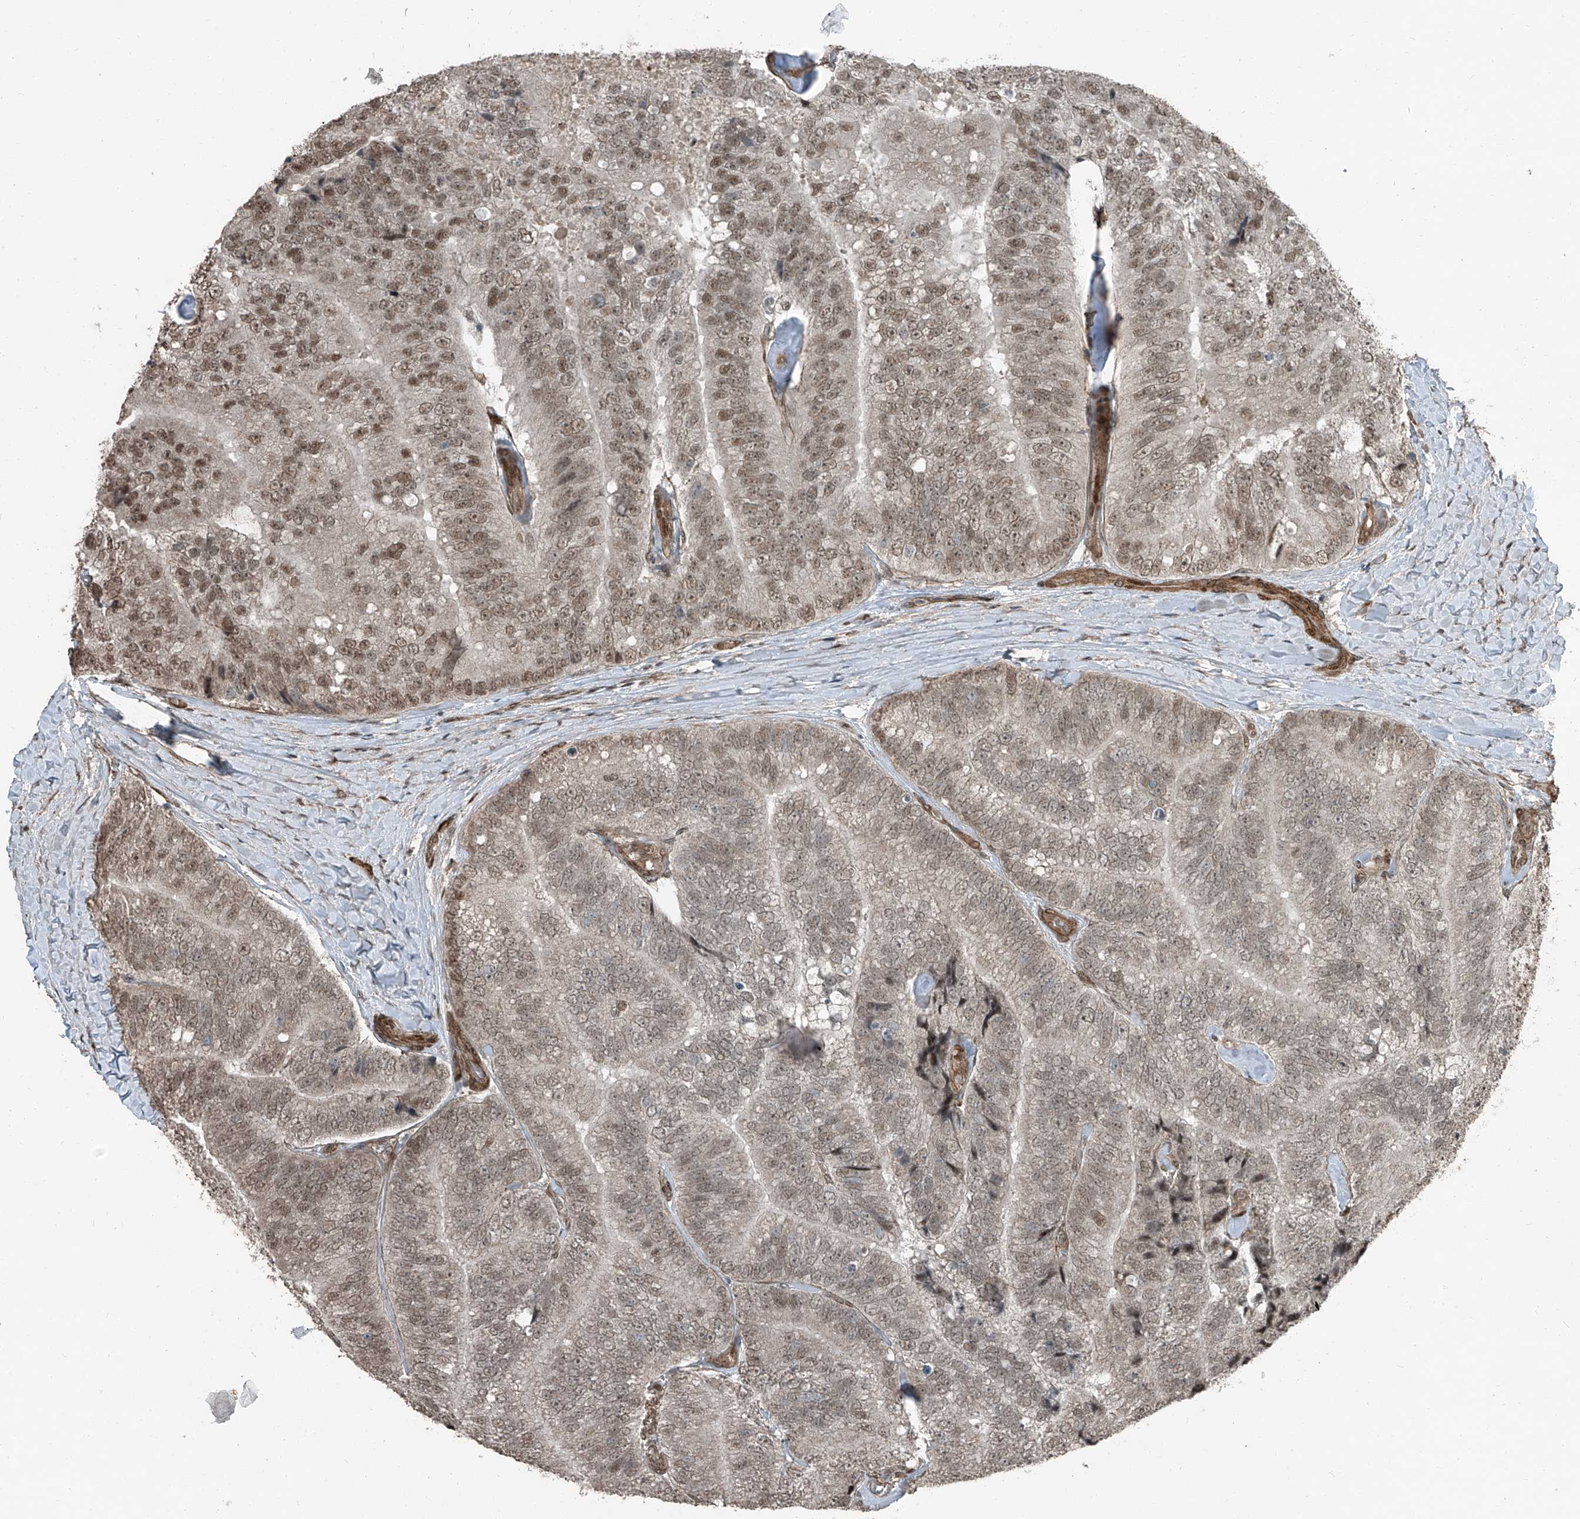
{"staining": {"intensity": "moderate", "quantity": "25%-75%", "location": "cytoplasmic/membranous,nuclear"}, "tissue": "prostate cancer", "cell_type": "Tumor cells", "image_type": "cancer", "snomed": [{"axis": "morphology", "description": "Adenocarcinoma, High grade"}, {"axis": "topography", "description": "Prostate"}], "caption": "Prostate cancer (adenocarcinoma (high-grade)) was stained to show a protein in brown. There is medium levels of moderate cytoplasmic/membranous and nuclear staining in about 25%-75% of tumor cells. The staining is performed using DAB brown chromogen to label protein expression. The nuclei are counter-stained blue using hematoxylin.", "gene": "ZNF570", "patient": {"sex": "male", "age": 70}}